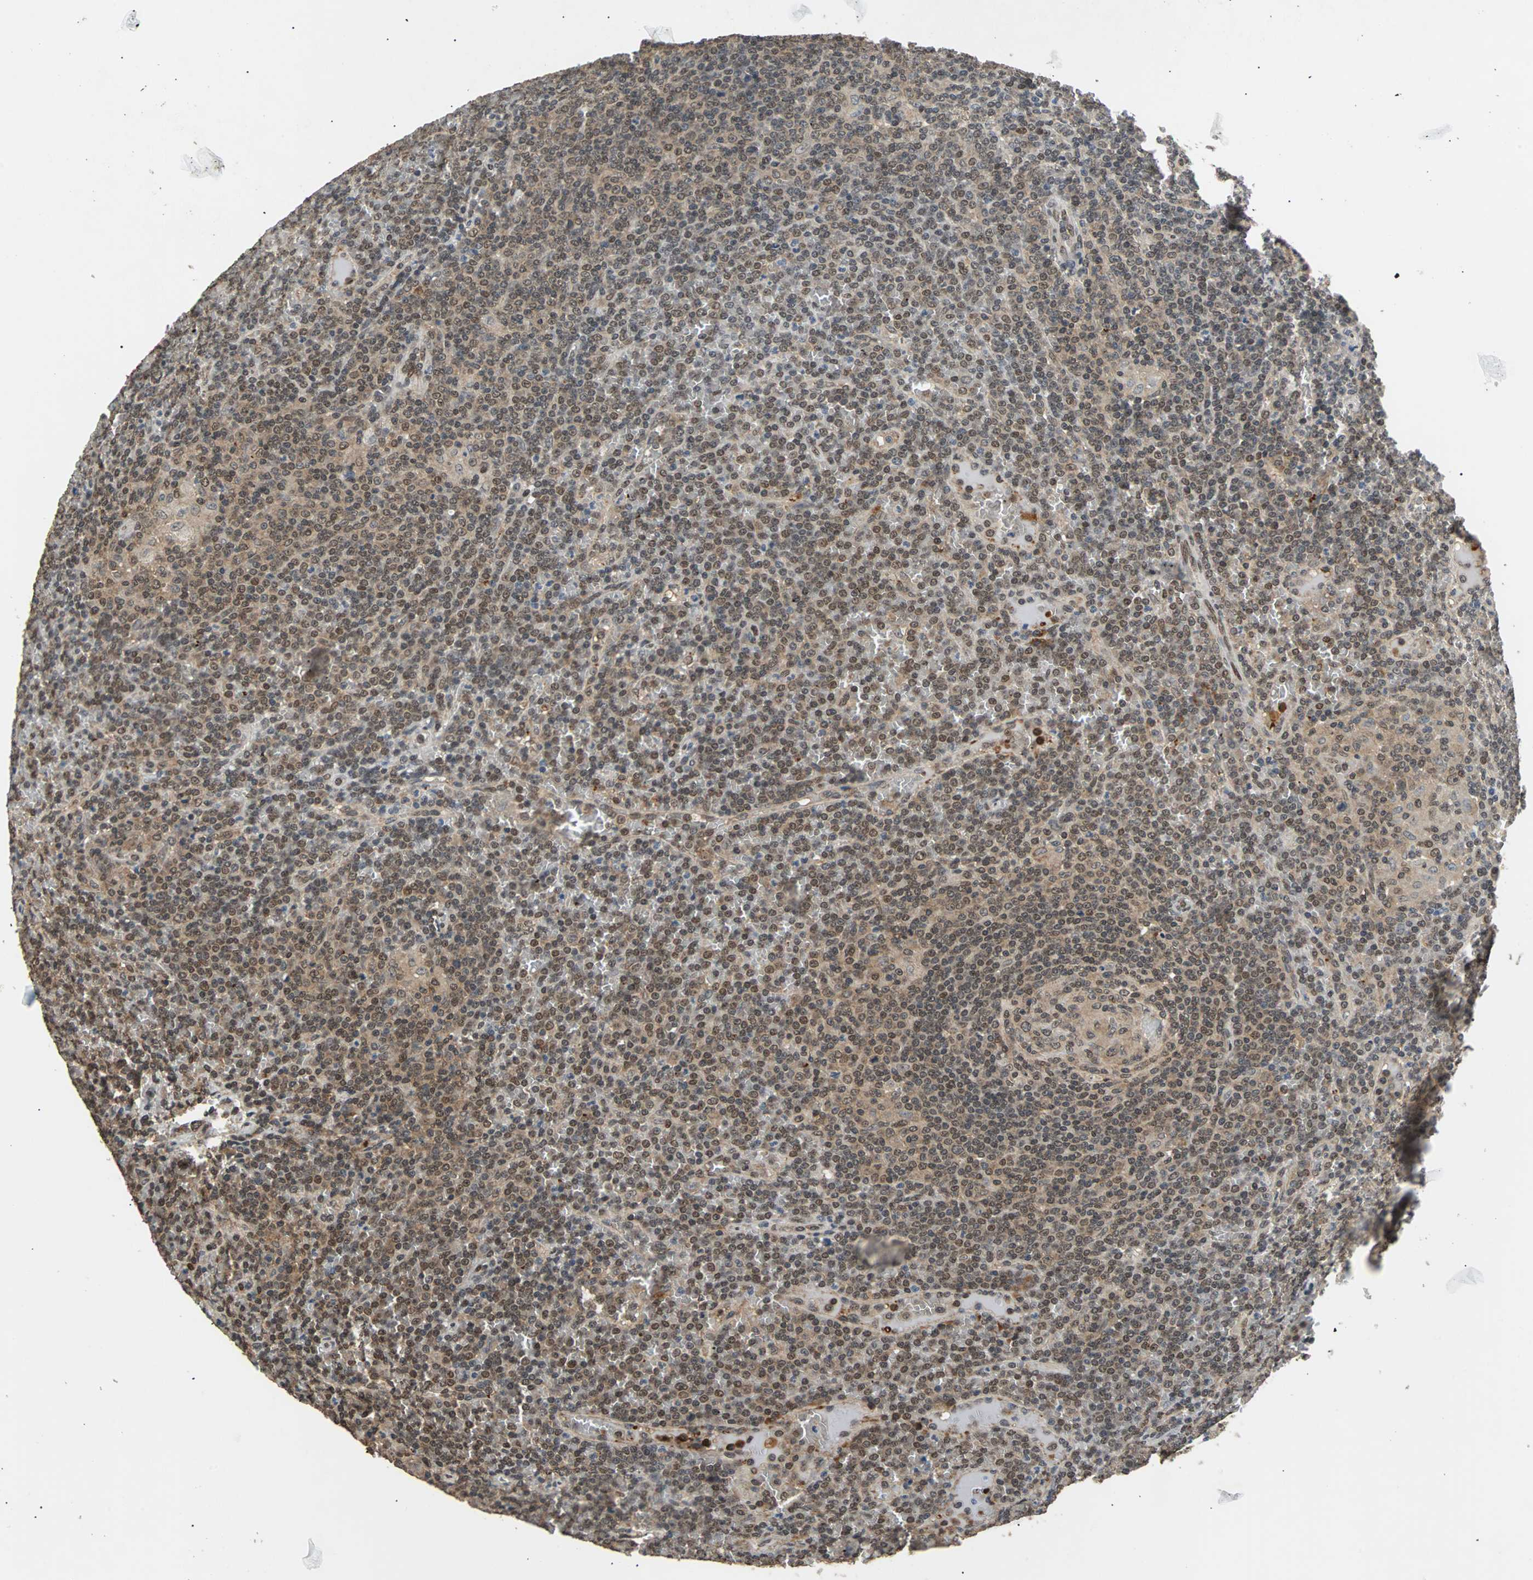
{"staining": {"intensity": "moderate", "quantity": ">75%", "location": "cytoplasmic/membranous,nuclear"}, "tissue": "lymphoma", "cell_type": "Tumor cells", "image_type": "cancer", "snomed": [{"axis": "morphology", "description": "Malignant lymphoma, non-Hodgkin's type, Low grade"}, {"axis": "topography", "description": "Spleen"}], "caption": "Tumor cells reveal moderate cytoplasmic/membranous and nuclear expression in approximately >75% of cells in lymphoma.", "gene": "PHC1", "patient": {"sex": "female", "age": 19}}